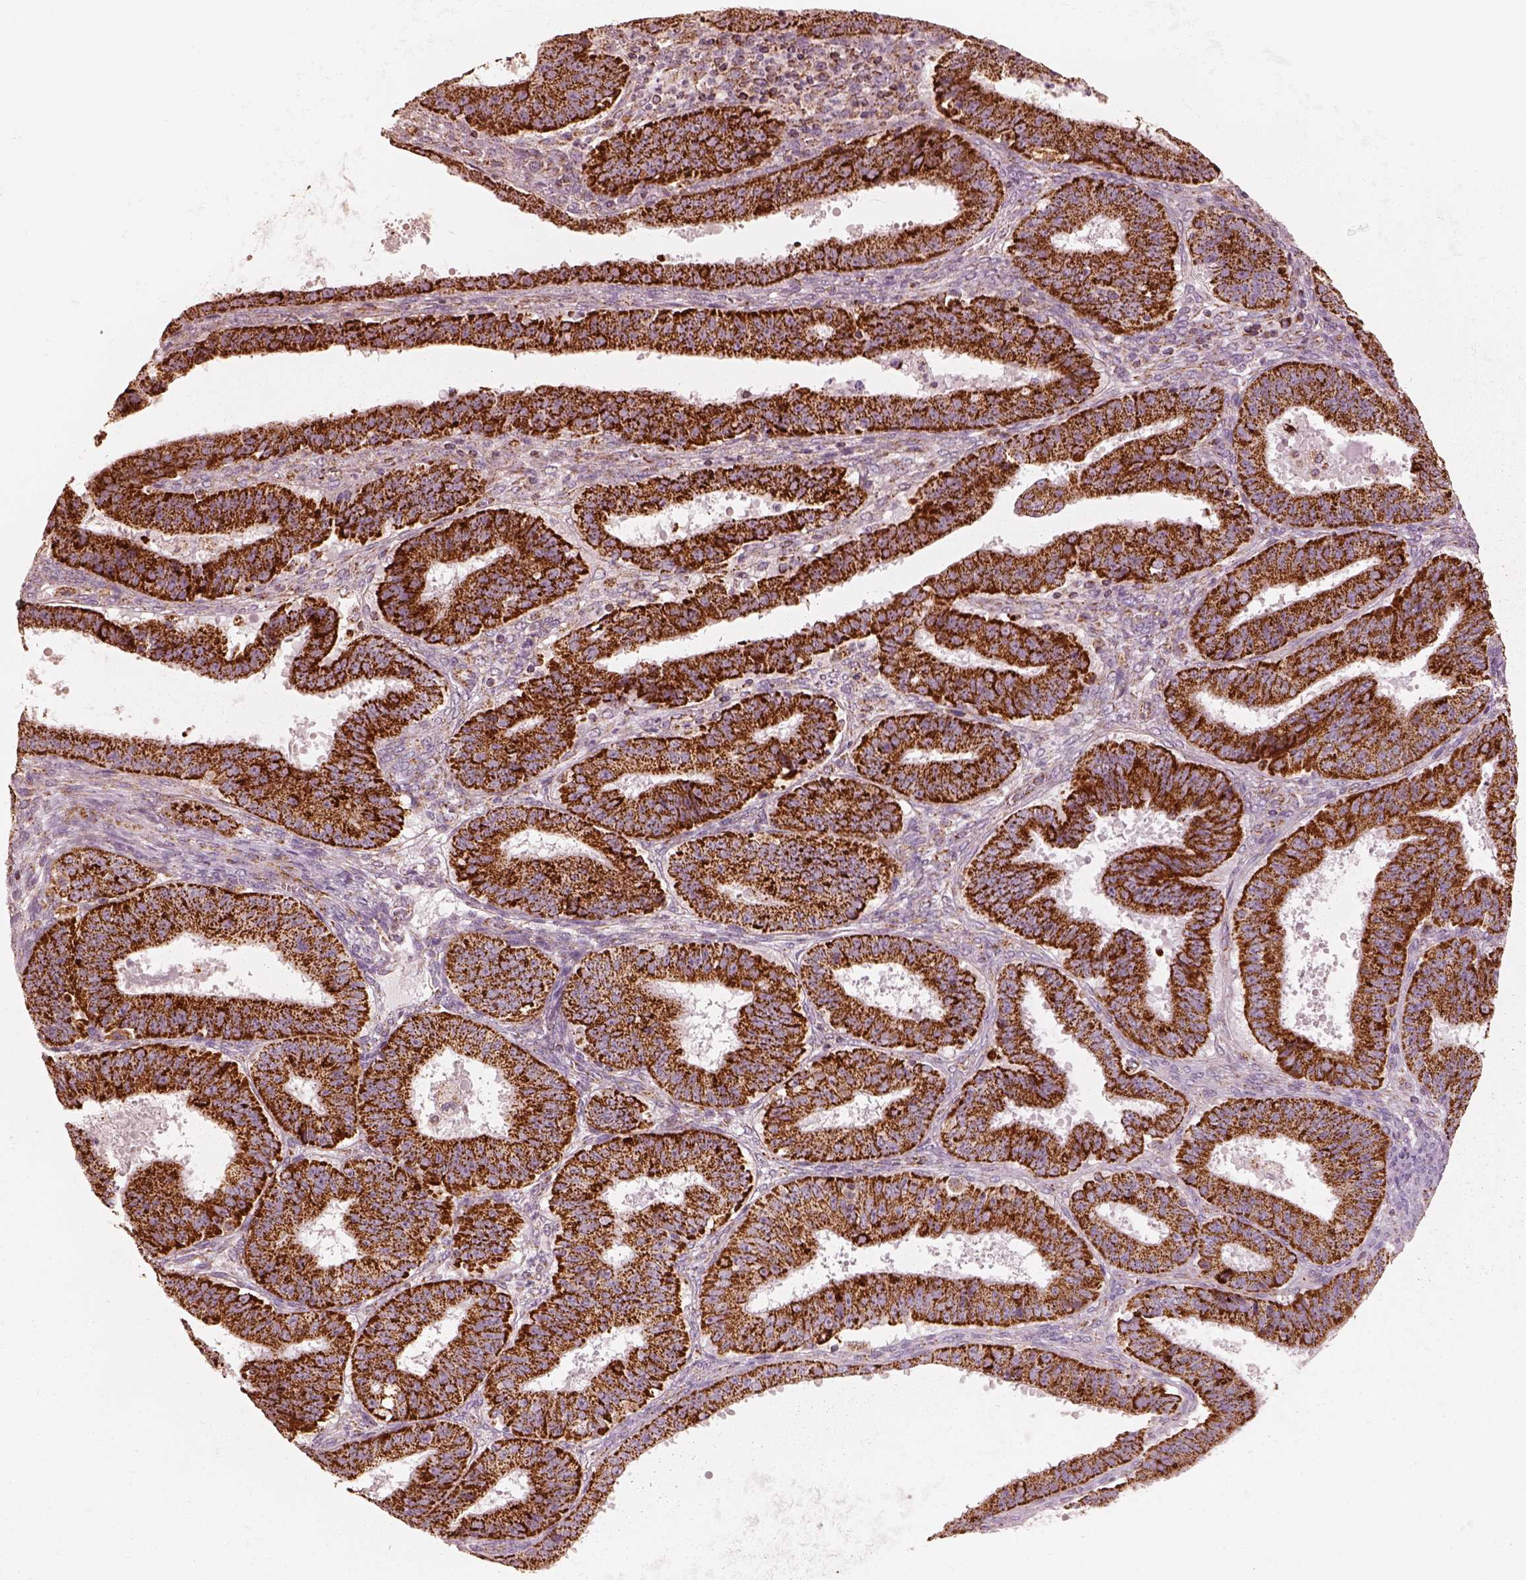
{"staining": {"intensity": "strong", "quantity": ">75%", "location": "cytoplasmic/membranous"}, "tissue": "ovarian cancer", "cell_type": "Tumor cells", "image_type": "cancer", "snomed": [{"axis": "morphology", "description": "Carcinoma, endometroid"}, {"axis": "topography", "description": "Ovary"}], "caption": "Ovarian endometroid carcinoma stained with a brown dye shows strong cytoplasmic/membranous positive positivity in approximately >75% of tumor cells.", "gene": "ENTPD6", "patient": {"sex": "female", "age": 42}}